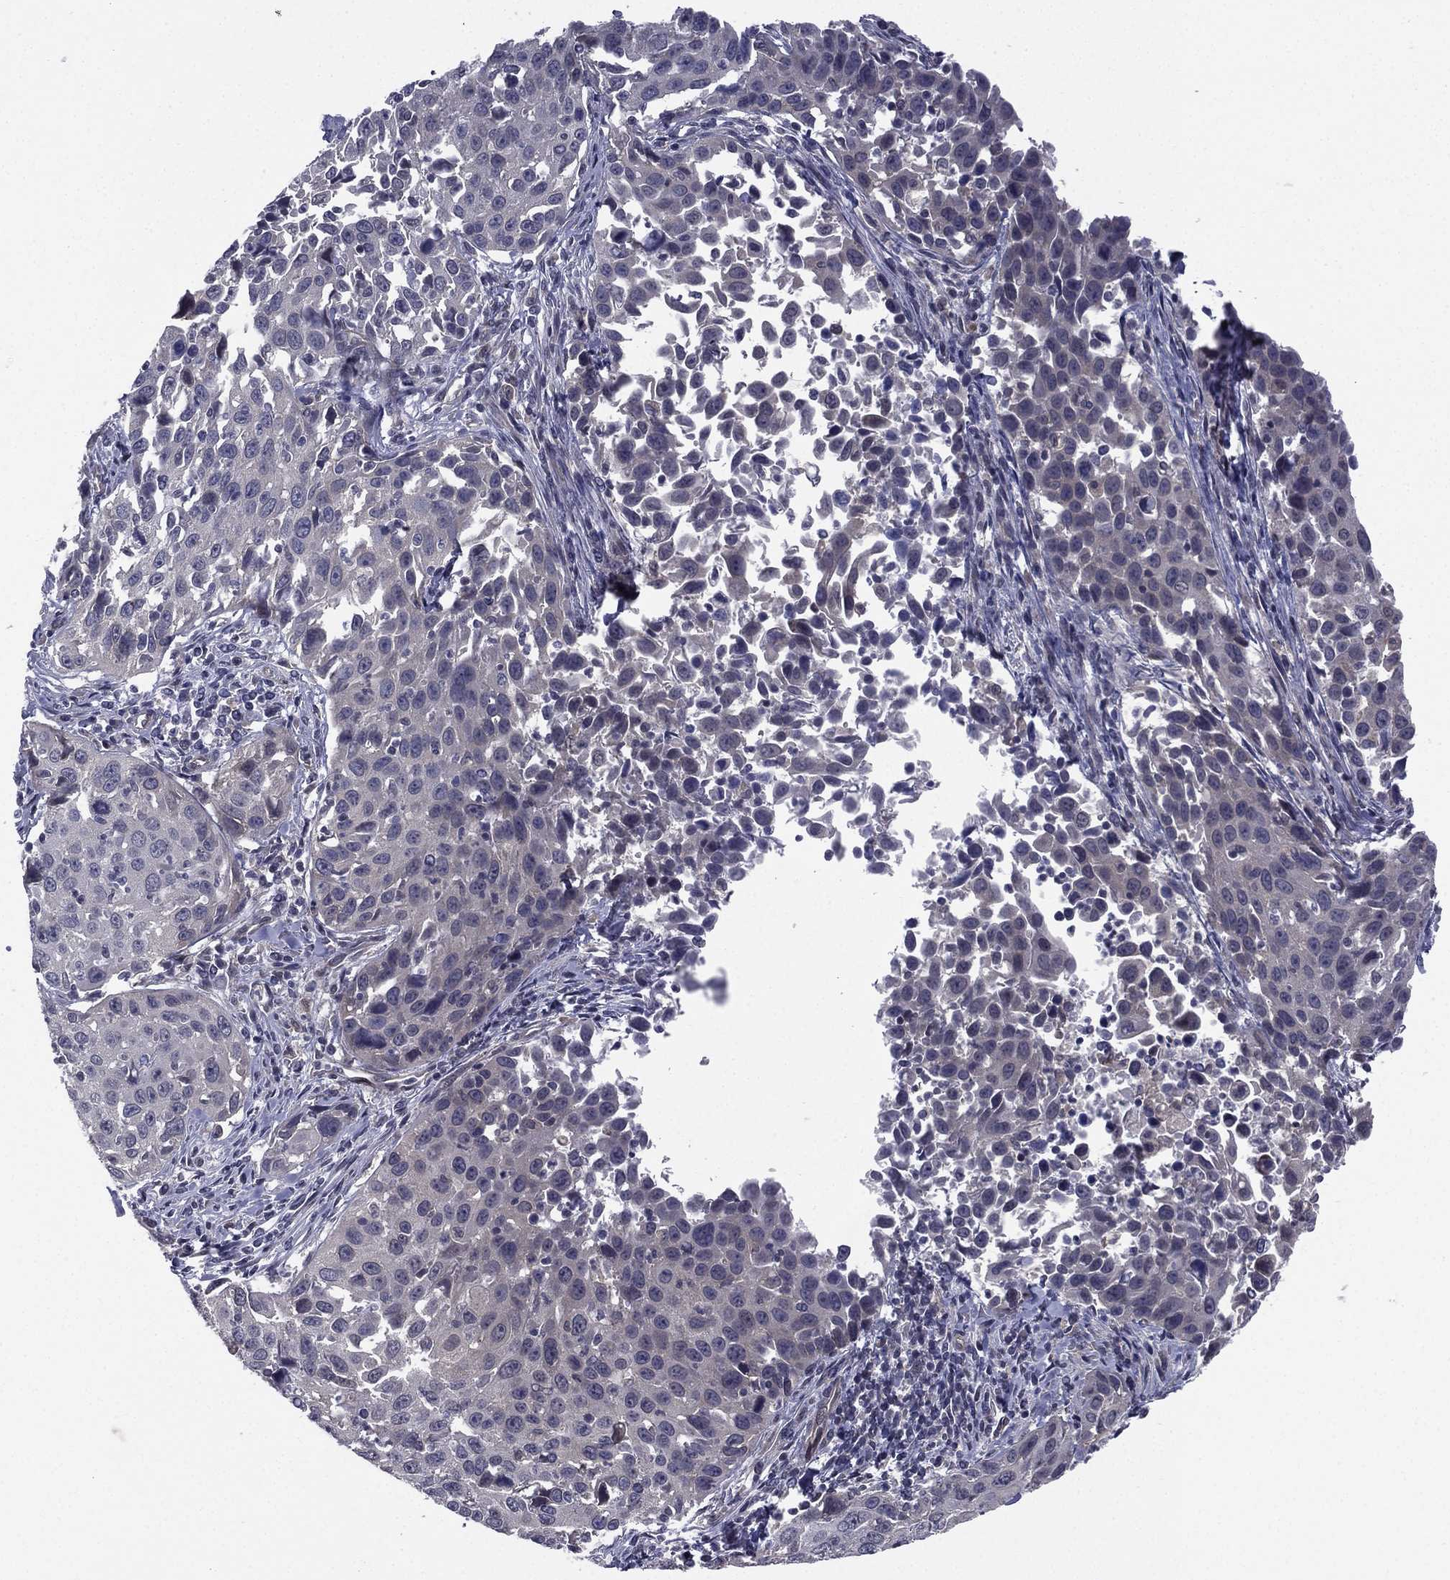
{"staining": {"intensity": "negative", "quantity": "none", "location": "none"}, "tissue": "cervical cancer", "cell_type": "Tumor cells", "image_type": "cancer", "snomed": [{"axis": "morphology", "description": "Squamous cell carcinoma, NOS"}, {"axis": "topography", "description": "Cervix"}], "caption": "Protein analysis of cervical cancer (squamous cell carcinoma) displays no significant staining in tumor cells.", "gene": "ACTRT2", "patient": {"sex": "female", "age": 26}}